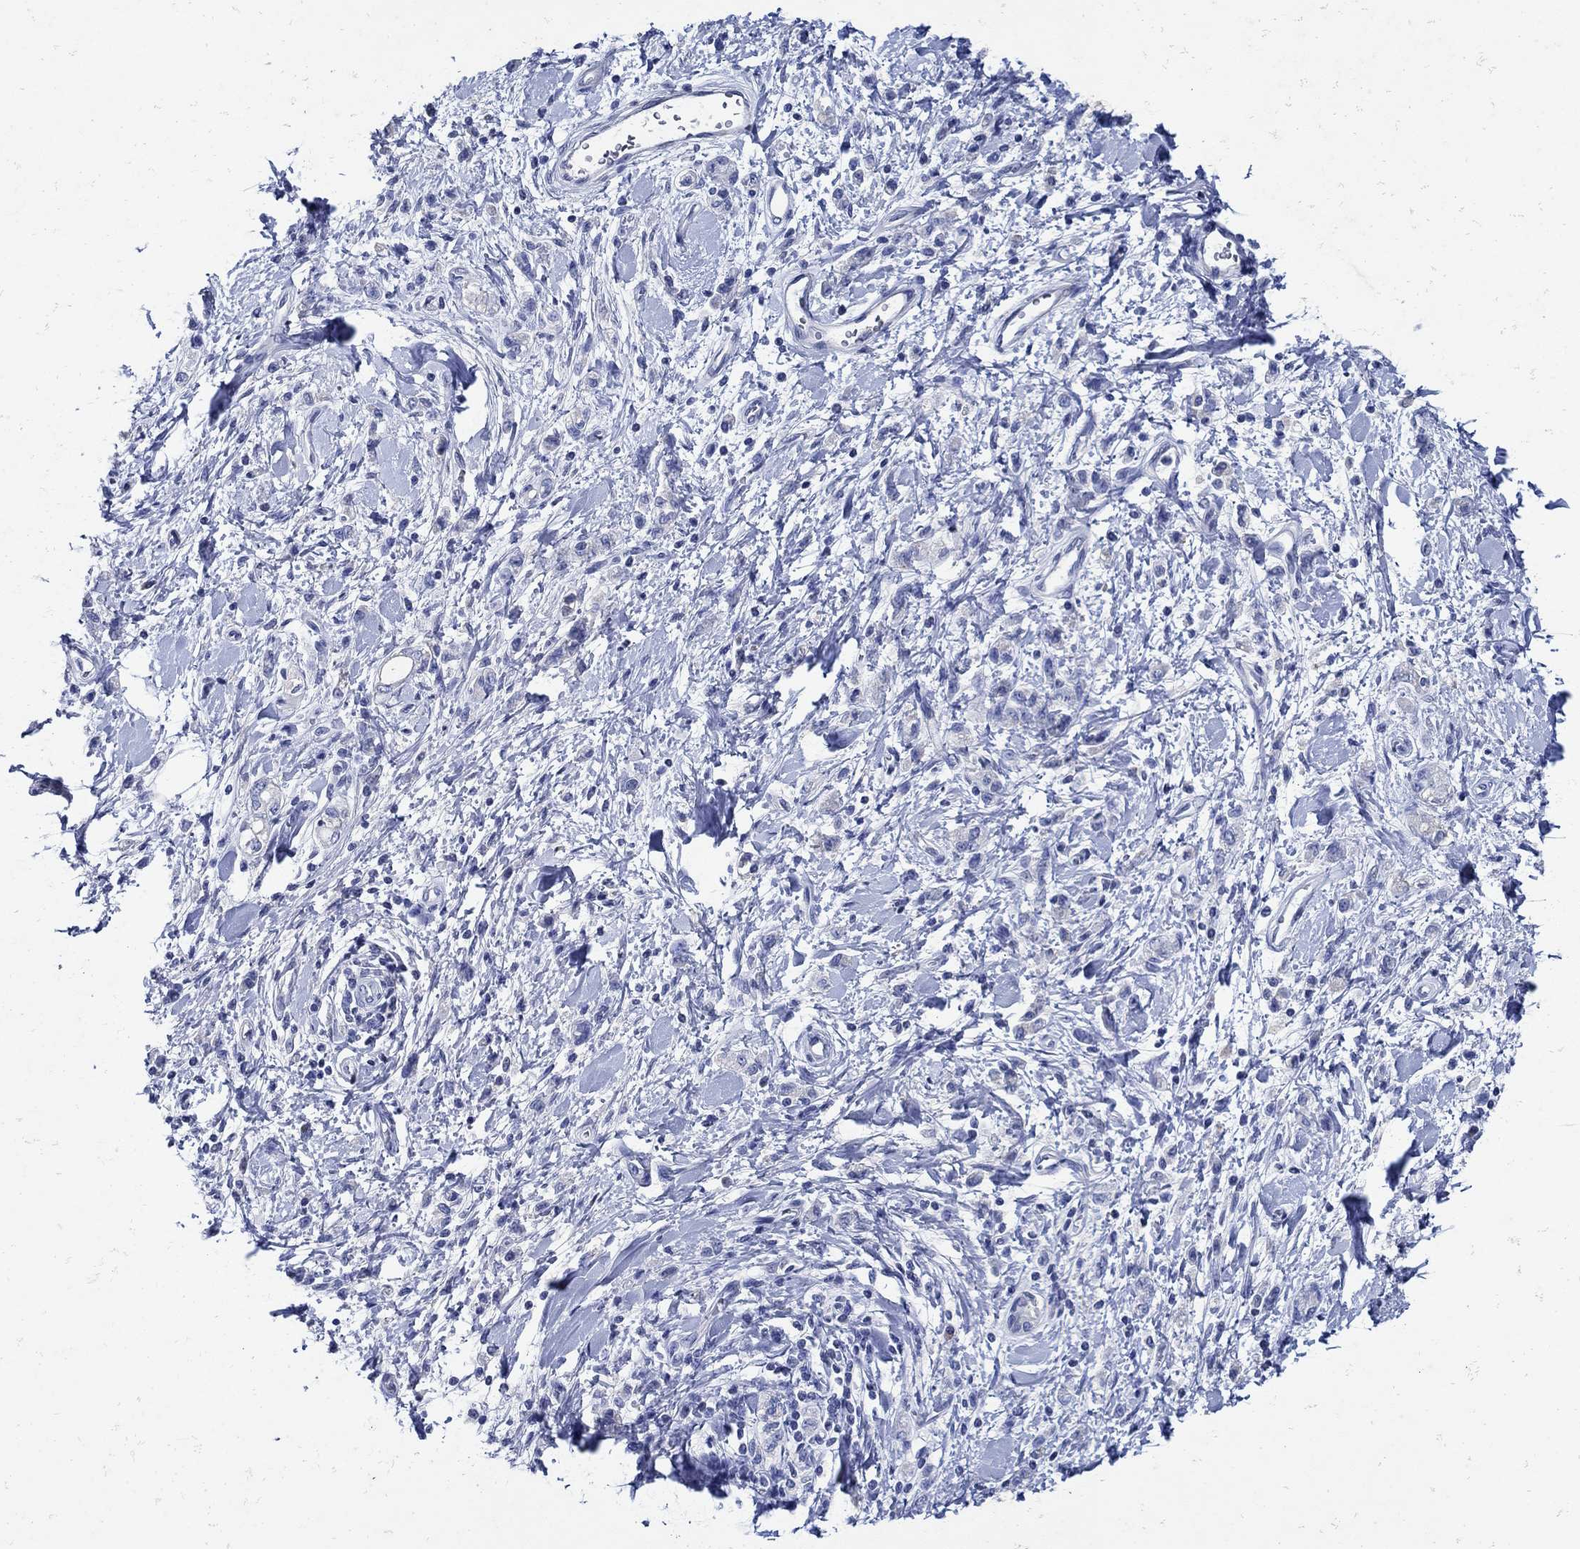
{"staining": {"intensity": "negative", "quantity": "none", "location": "none"}, "tissue": "stomach cancer", "cell_type": "Tumor cells", "image_type": "cancer", "snomed": [{"axis": "morphology", "description": "Adenocarcinoma, NOS"}, {"axis": "topography", "description": "Stomach"}], "caption": "Immunohistochemistry (IHC) of stomach cancer (adenocarcinoma) demonstrates no expression in tumor cells. (DAB (3,3'-diaminobenzidine) immunohistochemistry (IHC) visualized using brightfield microscopy, high magnification).", "gene": "NOS1", "patient": {"sex": "male", "age": 77}}